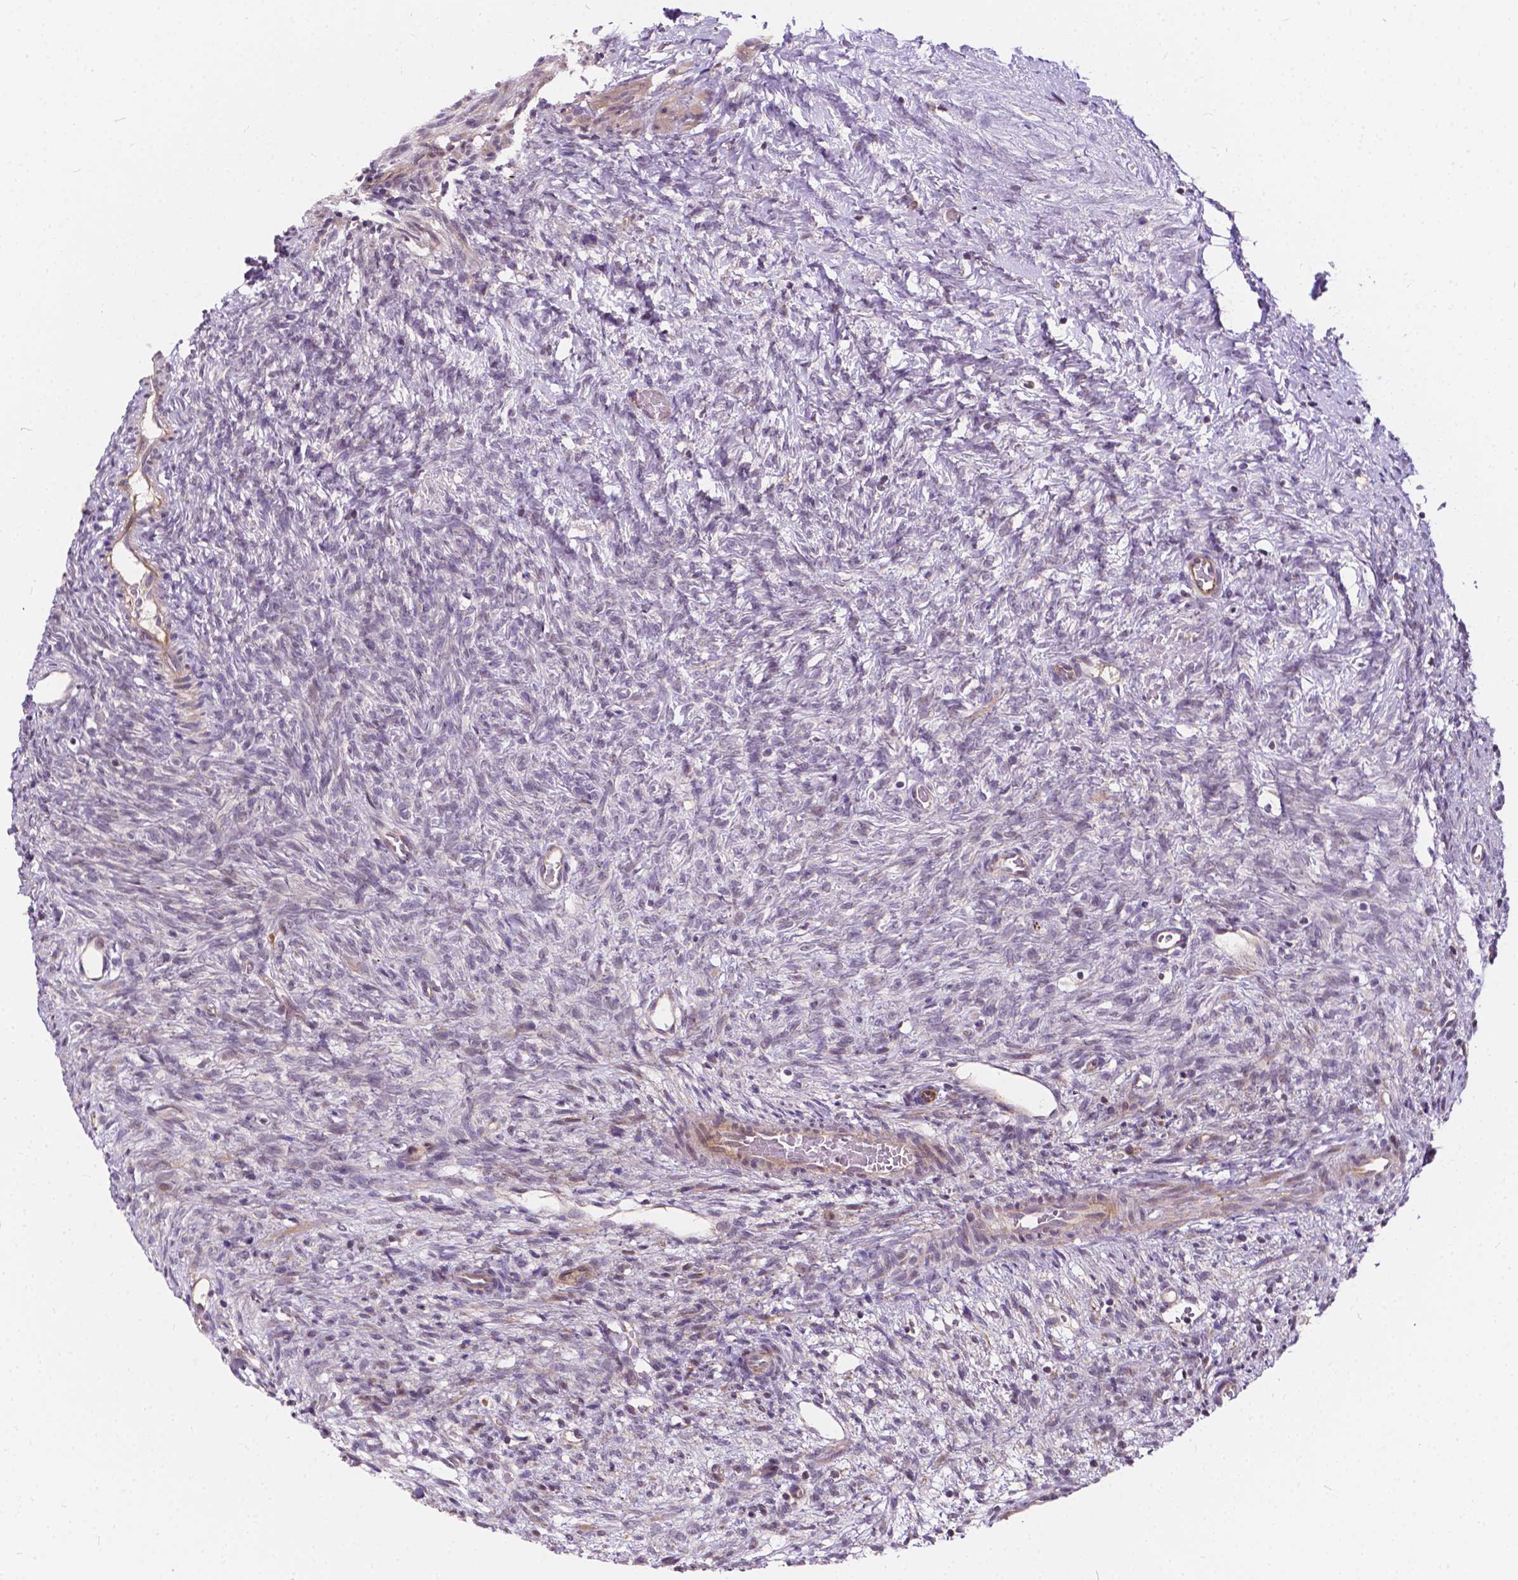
{"staining": {"intensity": "negative", "quantity": "none", "location": "none"}, "tissue": "ovary", "cell_type": "Follicle cells", "image_type": "normal", "snomed": [{"axis": "morphology", "description": "Normal tissue, NOS"}, {"axis": "topography", "description": "Ovary"}], "caption": "The image displays no staining of follicle cells in unremarkable ovary. (Stains: DAB (3,3'-diaminobenzidine) immunohistochemistry (IHC) with hematoxylin counter stain, Microscopy: brightfield microscopy at high magnification).", "gene": "INPP5E", "patient": {"sex": "female", "age": 46}}